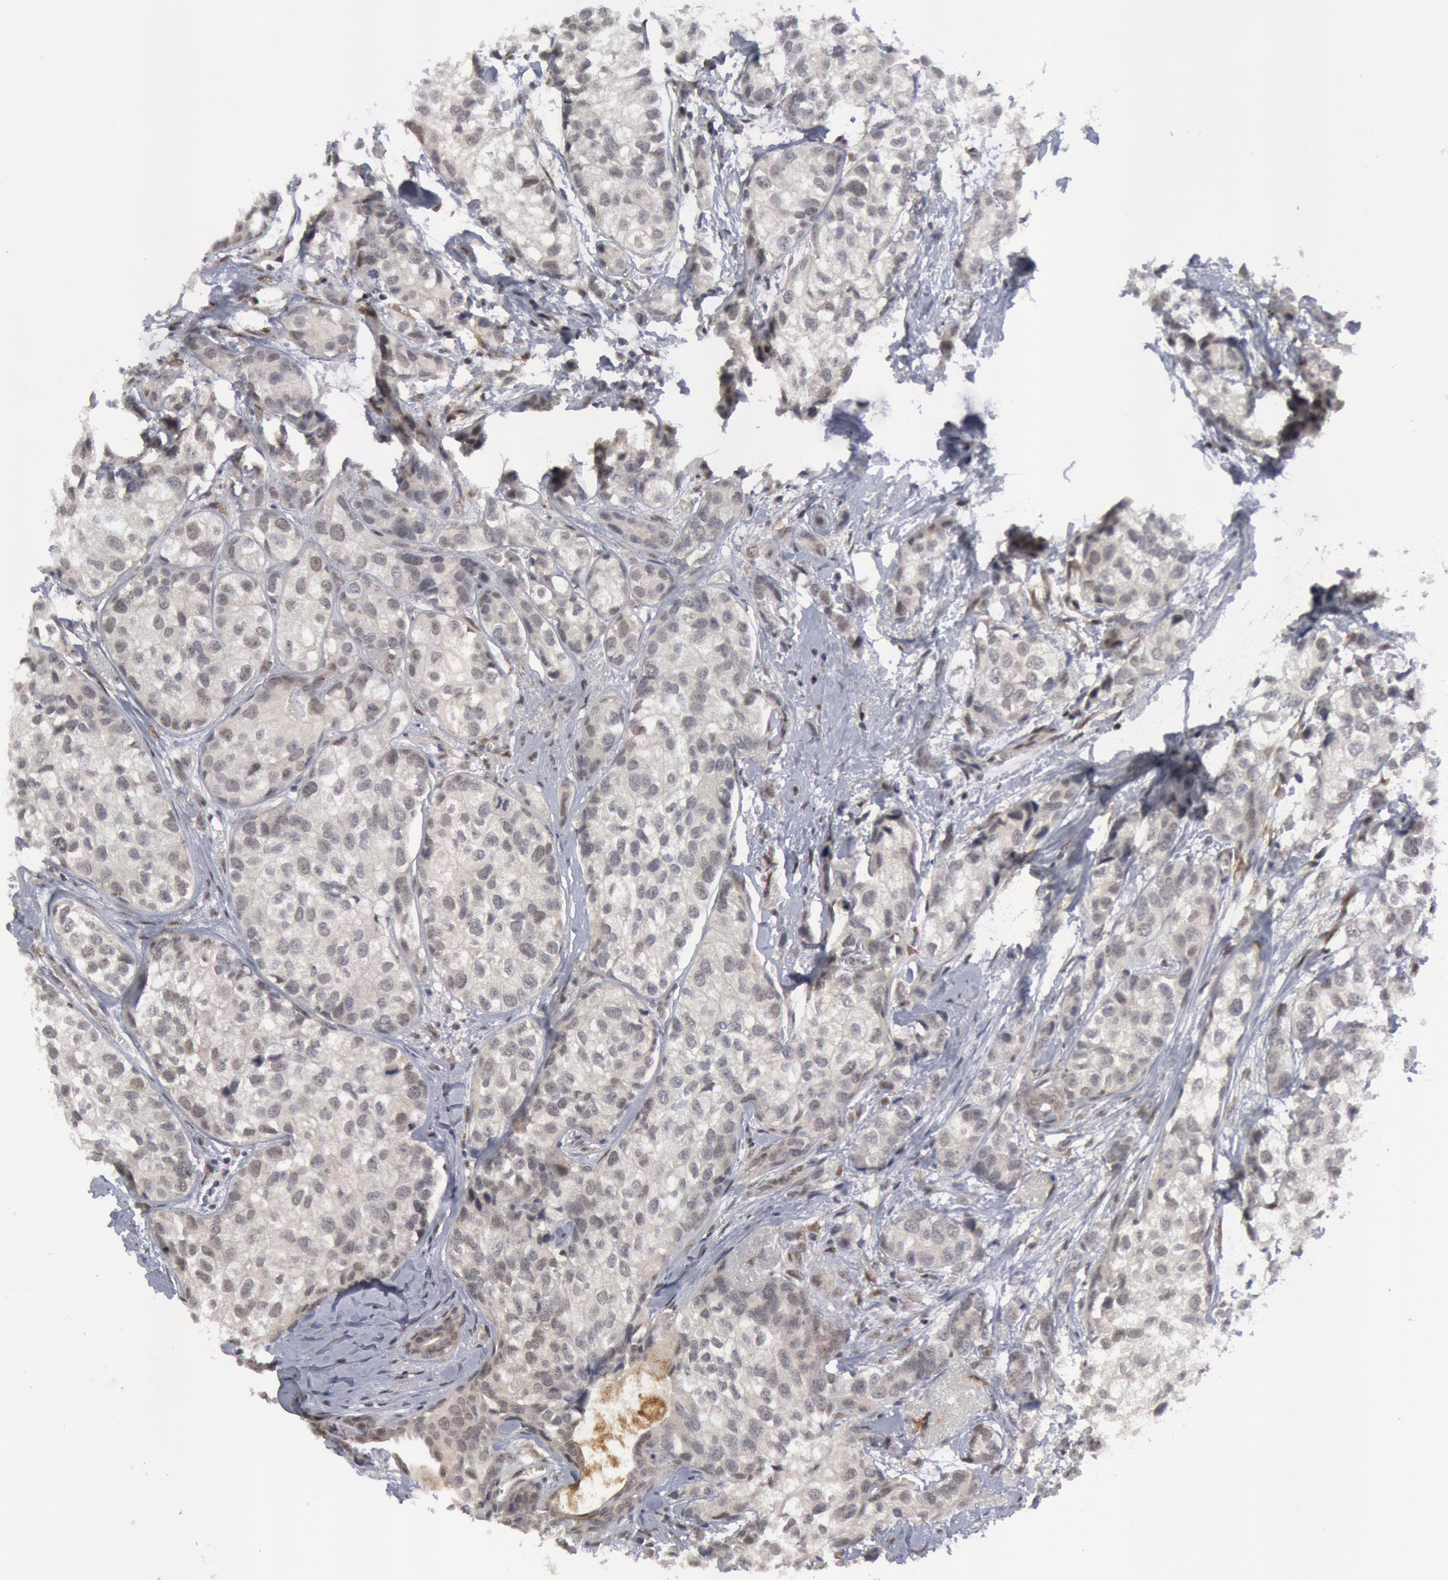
{"staining": {"intensity": "negative", "quantity": "none", "location": "none"}, "tissue": "breast cancer", "cell_type": "Tumor cells", "image_type": "cancer", "snomed": [{"axis": "morphology", "description": "Duct carcinoma"}, {"axis": "topography", "description": "Breast"}], "caption": "Breast cancer stained for a protein using immunohistochemistry shows no expression tumor cells.", "gene": "FOXO1", "patient": {"sex": "female", "age": 68}}